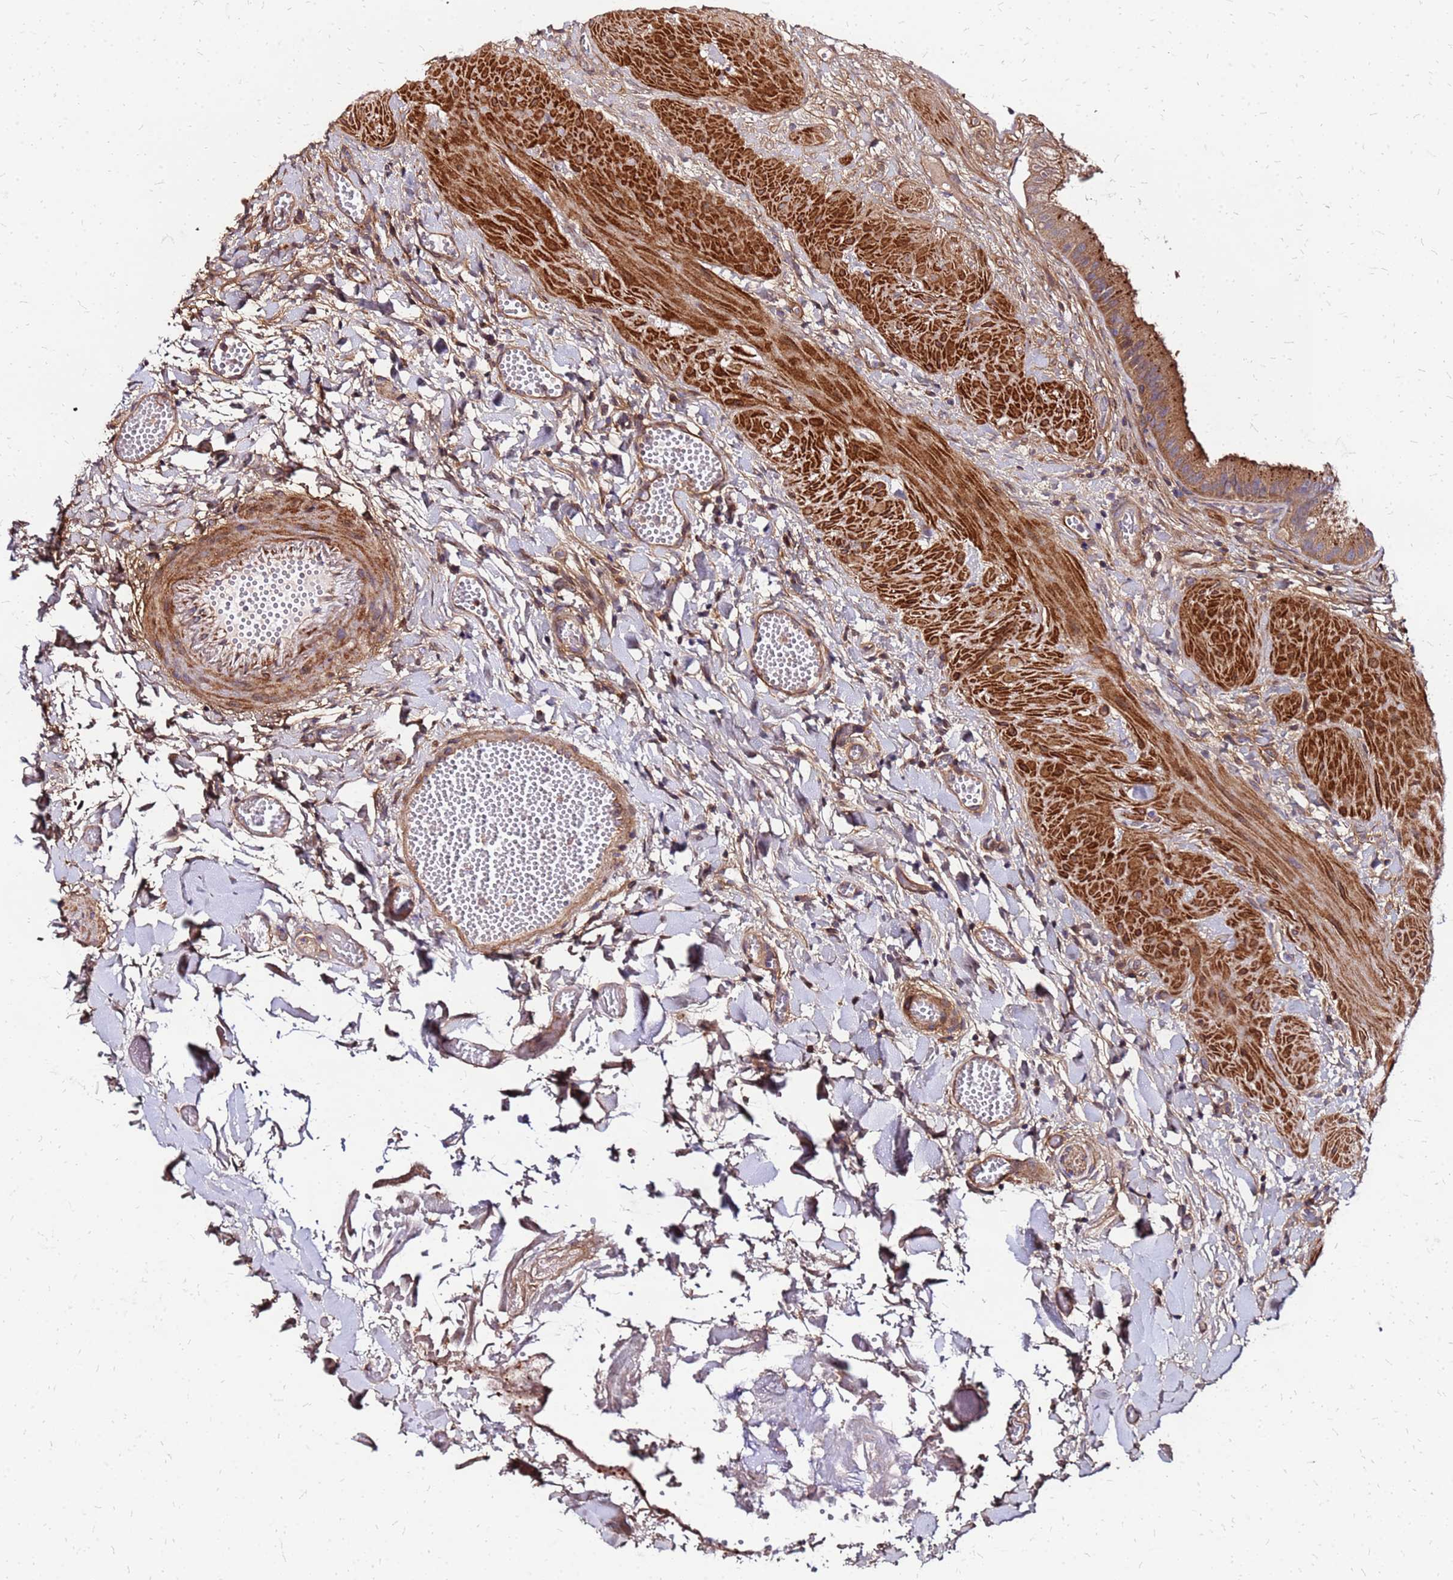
{"staining": {"intensity": "moderate", "quantity": ">75%", "location": "cytoplasmic/membranous"}, "tissue": "gallbladder", "cell_type": "Glandular cells", "image_type": "normal", "snomed": [{"axis": "morphology", "description": "Normal tissue, NOS"}, {"axis": "topography", "description": "Gallbladder"}], "caption": "Gallbladder was stained to show a protein in brown. There is medium levels of moderate cytoplasmic/membranous expression in approximately >75% of glandular cells.", "gene": "CYBC1", "patient": {"sex": "male", "age": 55}}